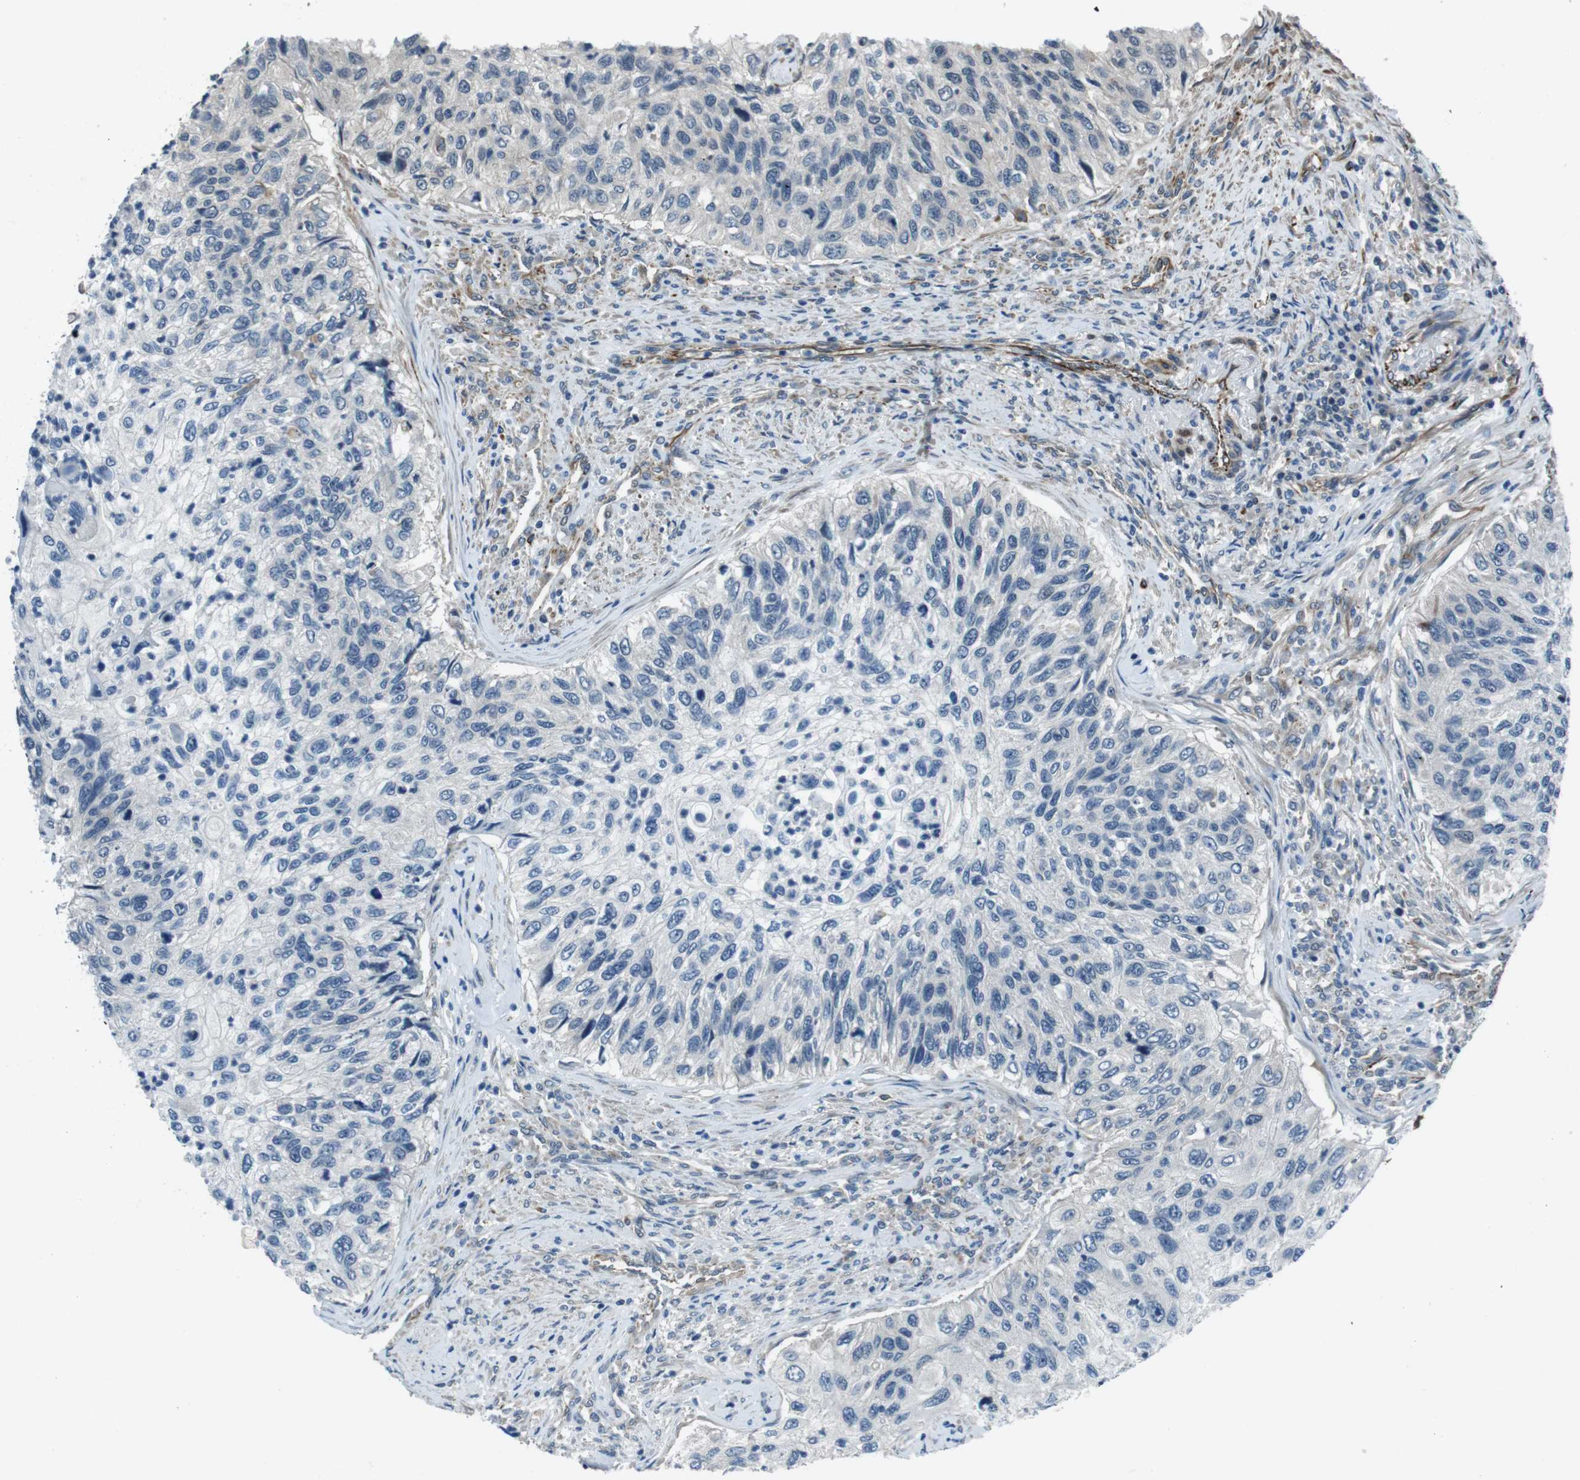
{"staining": {"intensity": "negative", "quantity": "none", "location": "none"}, "tissue": "urothelial cancer", "cell_type": "Tumor cells", "image_type": "cancer", "snomed": [{"axis": "morphology", "description": "Urothelial carcinoma, High grade"}, {"axis": "topography", "description": "Urinary bladder"}], "caption": "Tumor cells show no significant protein positivity in urothelial carcinoma (high-grade).", "gene": "LRRC49", "patient": {"sex": "female", "age": 60}}